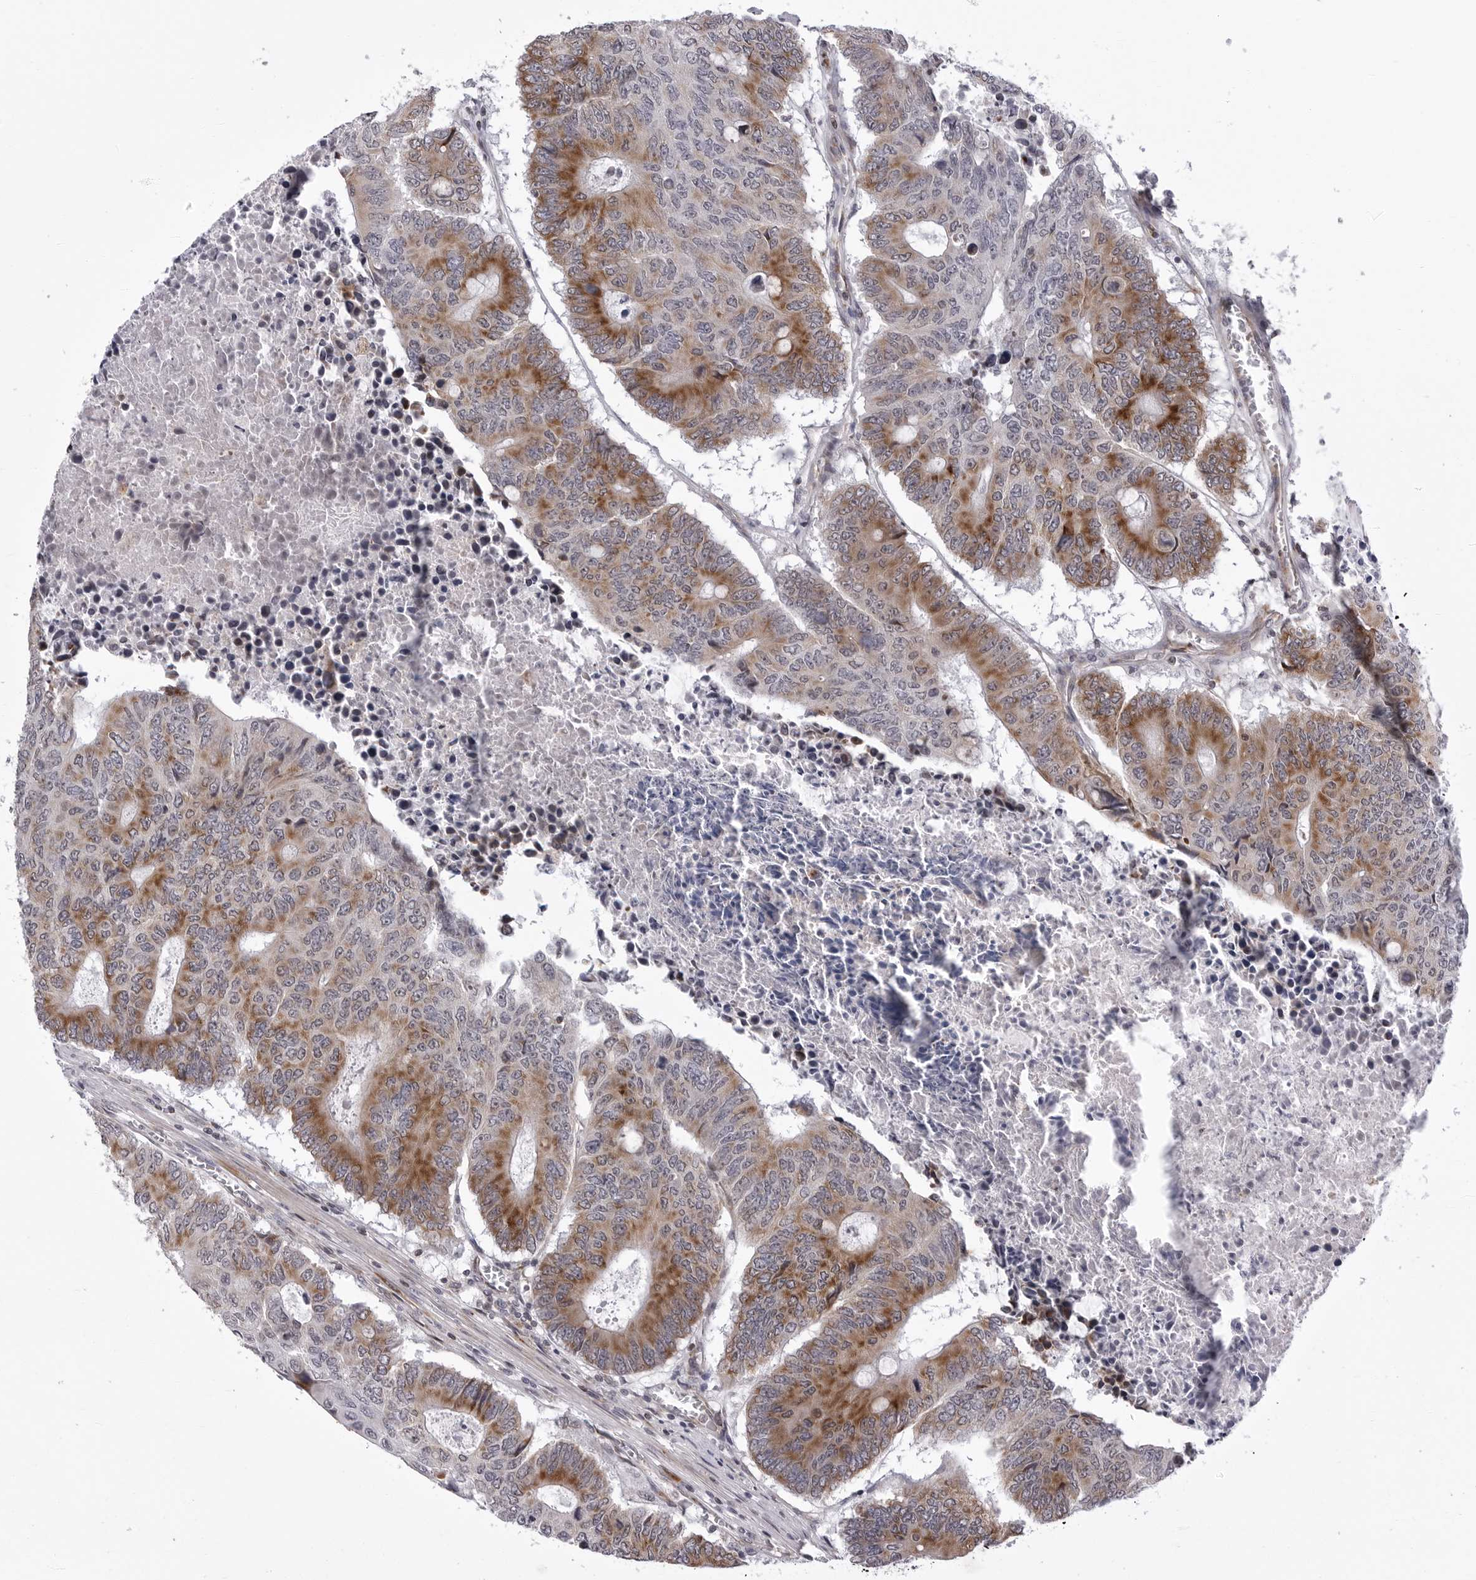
{"staining": {"intensity": "moderate", "quantity": "25%-75%", "location": "cytoplasmic/membranous,nuclear"}, "tissue": "colorectal cancer", "cell_type": "Tumor cells", "image_type": "cancer", "snomed": [{"axis": "morphology", "description": "Adenocarcinoma, NOS"}, {"axis": "topography", "description": "Colon"}], "caption": "A high-resolution histopathology image shows immunohistochemistry (IHC) staining of adenocarcinoma (colorectal), which exhibits moderate cytoplasmic/membranous and nuclear positivity in approximately 25%-75% of tumor cells.", "gene": "CDK20", "patient": {"sex": "male", "age": 87}}